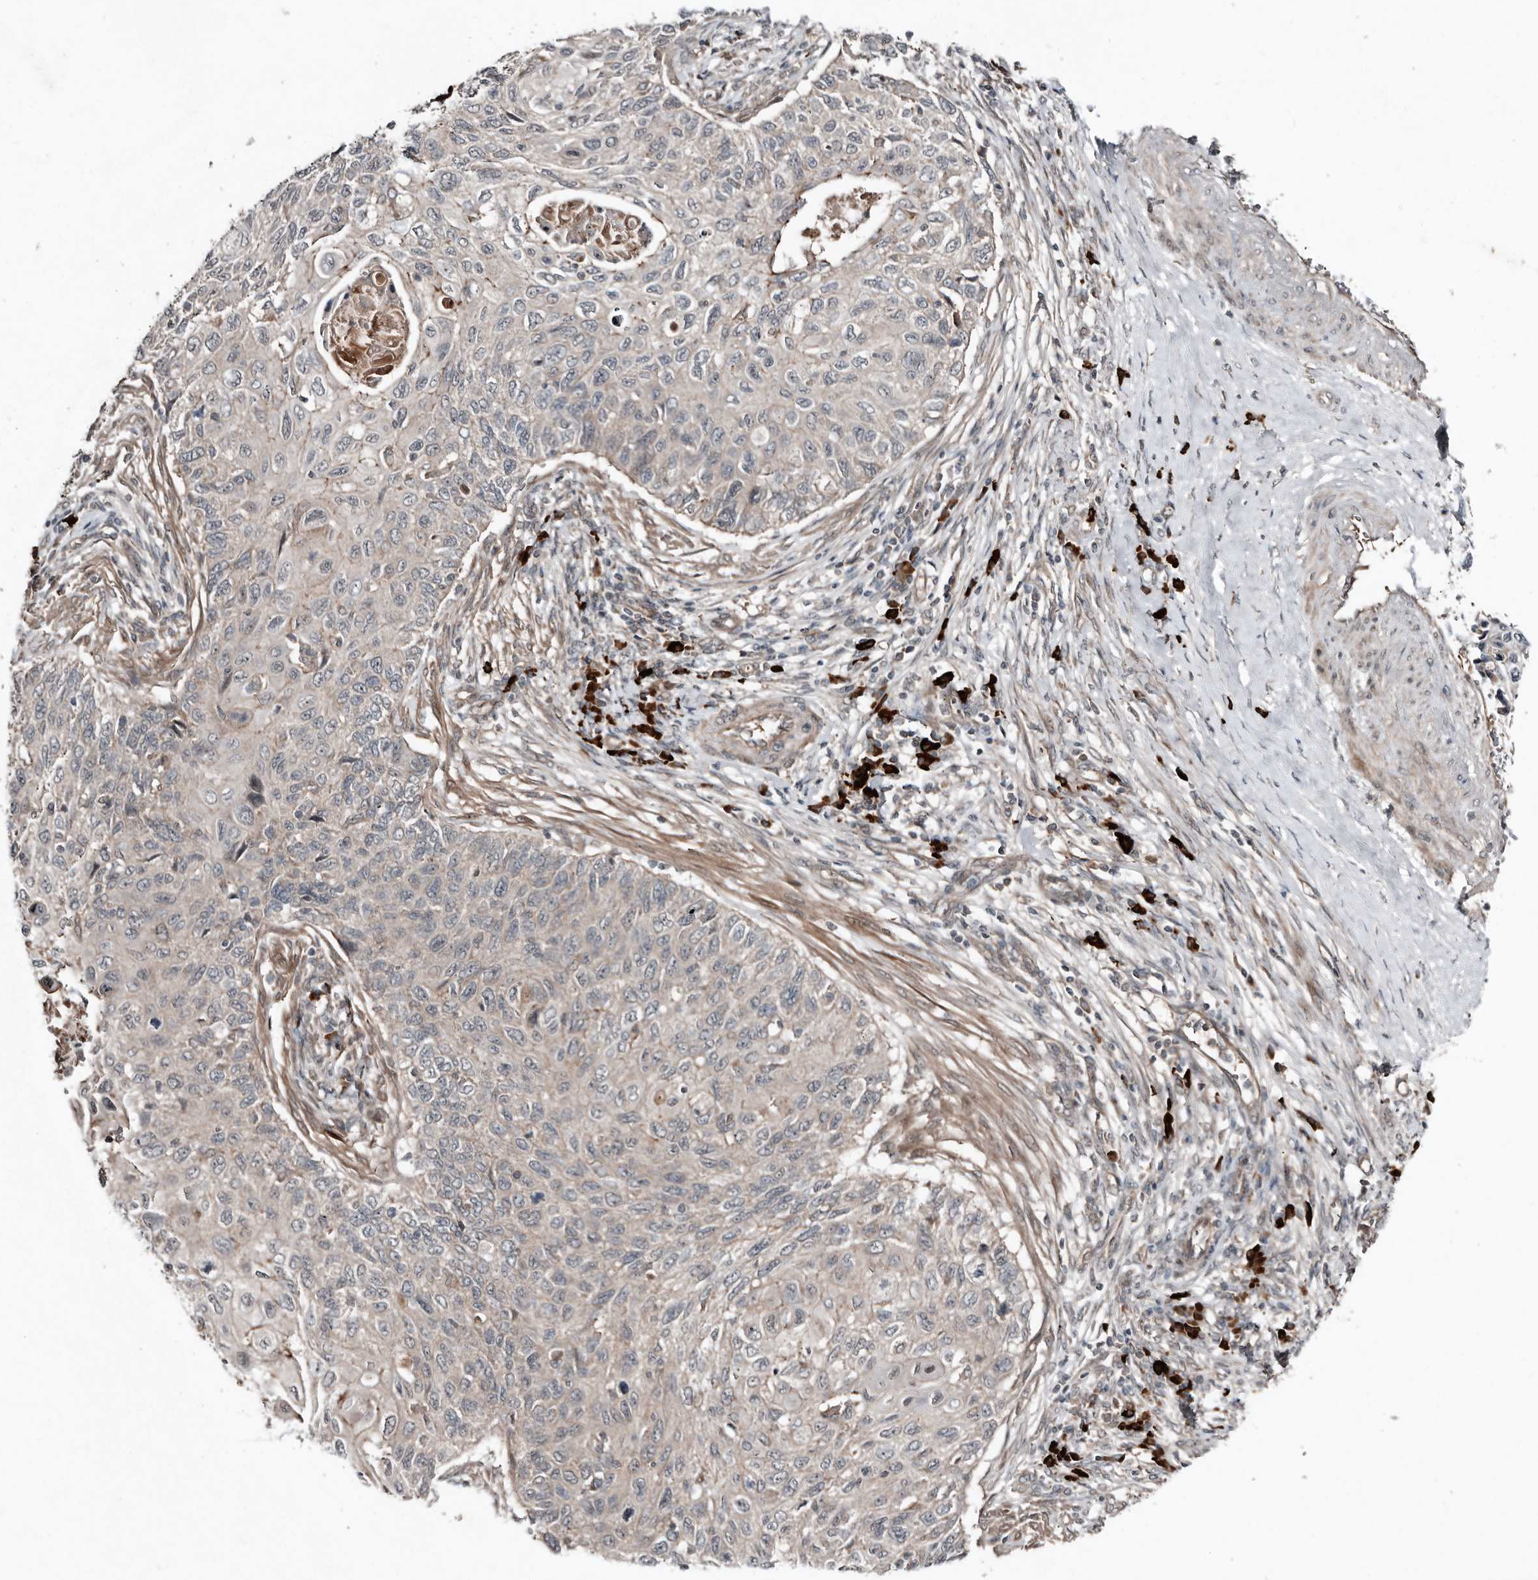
{"staining": {"intensity": "negative", "quantity": "none", "location": "none"}, "tissue": "cervical cancer", "cell_type": "Tumor cells", "image_type": "cancer", "snomed": [{"axis": "morphology", "description": "Squamous cell carcinoma, NOS"}, {"axis": "topography", "description": "Cervix"}], "caption": "Tumor cells are negative for protein expression in human cervical squamous cell carcinoma.", "gene": "TEAD3", "patient": {"sex": "female", "age": 70}}